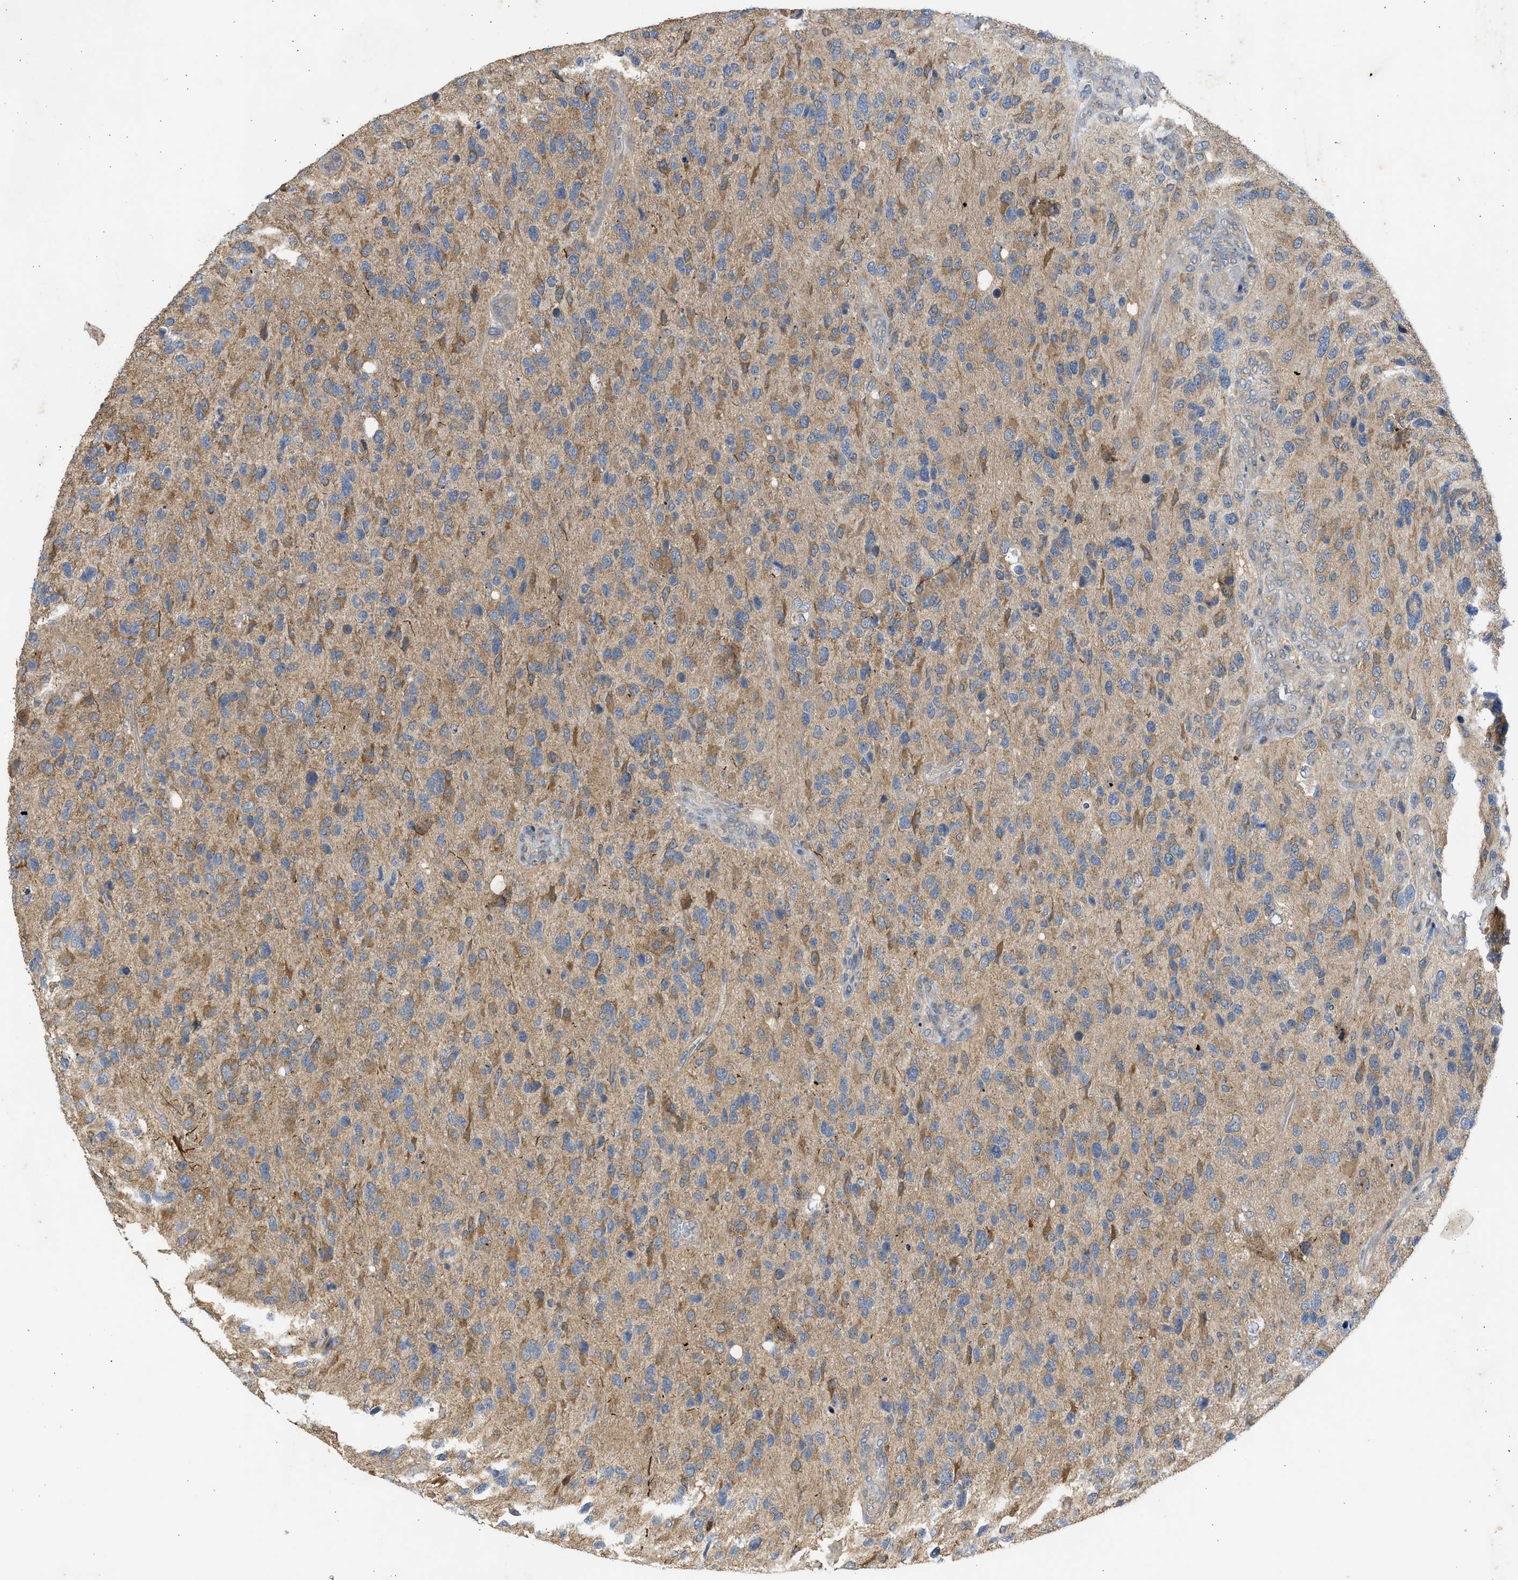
{"staining": {"intensity": "moderate", "quantity": "25%-75%", "location": "cytoplasmic/membranous"}, "tissue": "glioma", "cell_type": "Tumor cells", "image_type": "cancer", "snomed": [{"axis": "morphology", "description": "Glioma, malignant, High grade"}, {"axis": "topography", "description": "Brain"}], "caption": "DAB immunohistochemical staining of glioma exhibits moderate cytoplasmic/membranous protein staining in about 25%-75% of tumor cells.", "gene": "CYP1A1", "patient": {"sex": "female", "age": 58}}